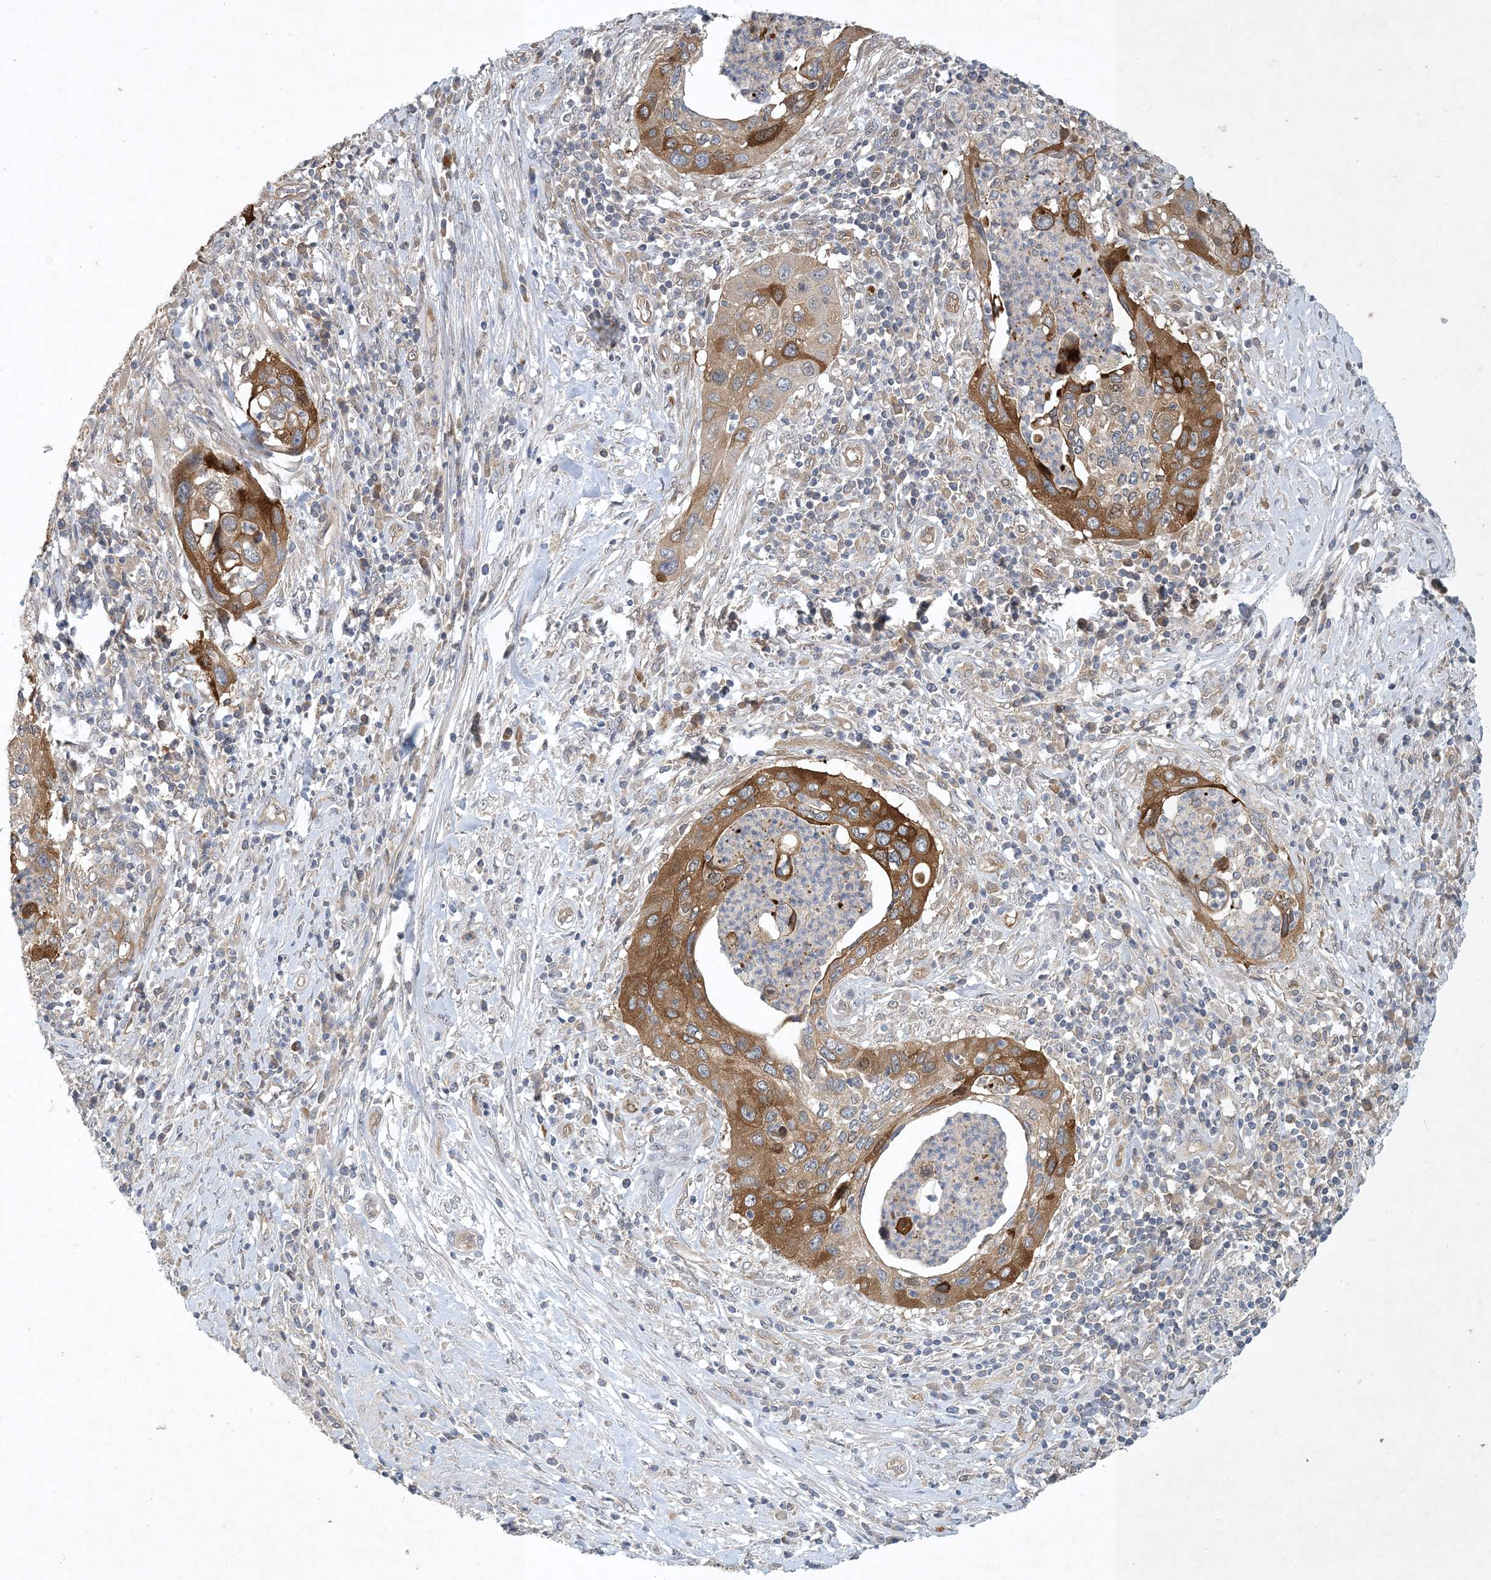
{"staining": {"intensity": "moderate", "quantity": "25%-75%", "location": "cytoplasmic/membranous"}, "tissue": "cervical cancer", "cell_type": "Tumor cells", "image_type": "cancer", "snomed": [{"axis": "morphology", "description": "Squamous cell carcinoma, NOS"}, {"axis": "topography", "description": "Cervix"}], "caption": "Moderate cytoplasmic/membranous staining for a protein is seen in approximately 25%-75% of tumor cells of cervical cancer using IHC.", "gene": "CDS1", "patient": {"sex": "female", "age": 38}}